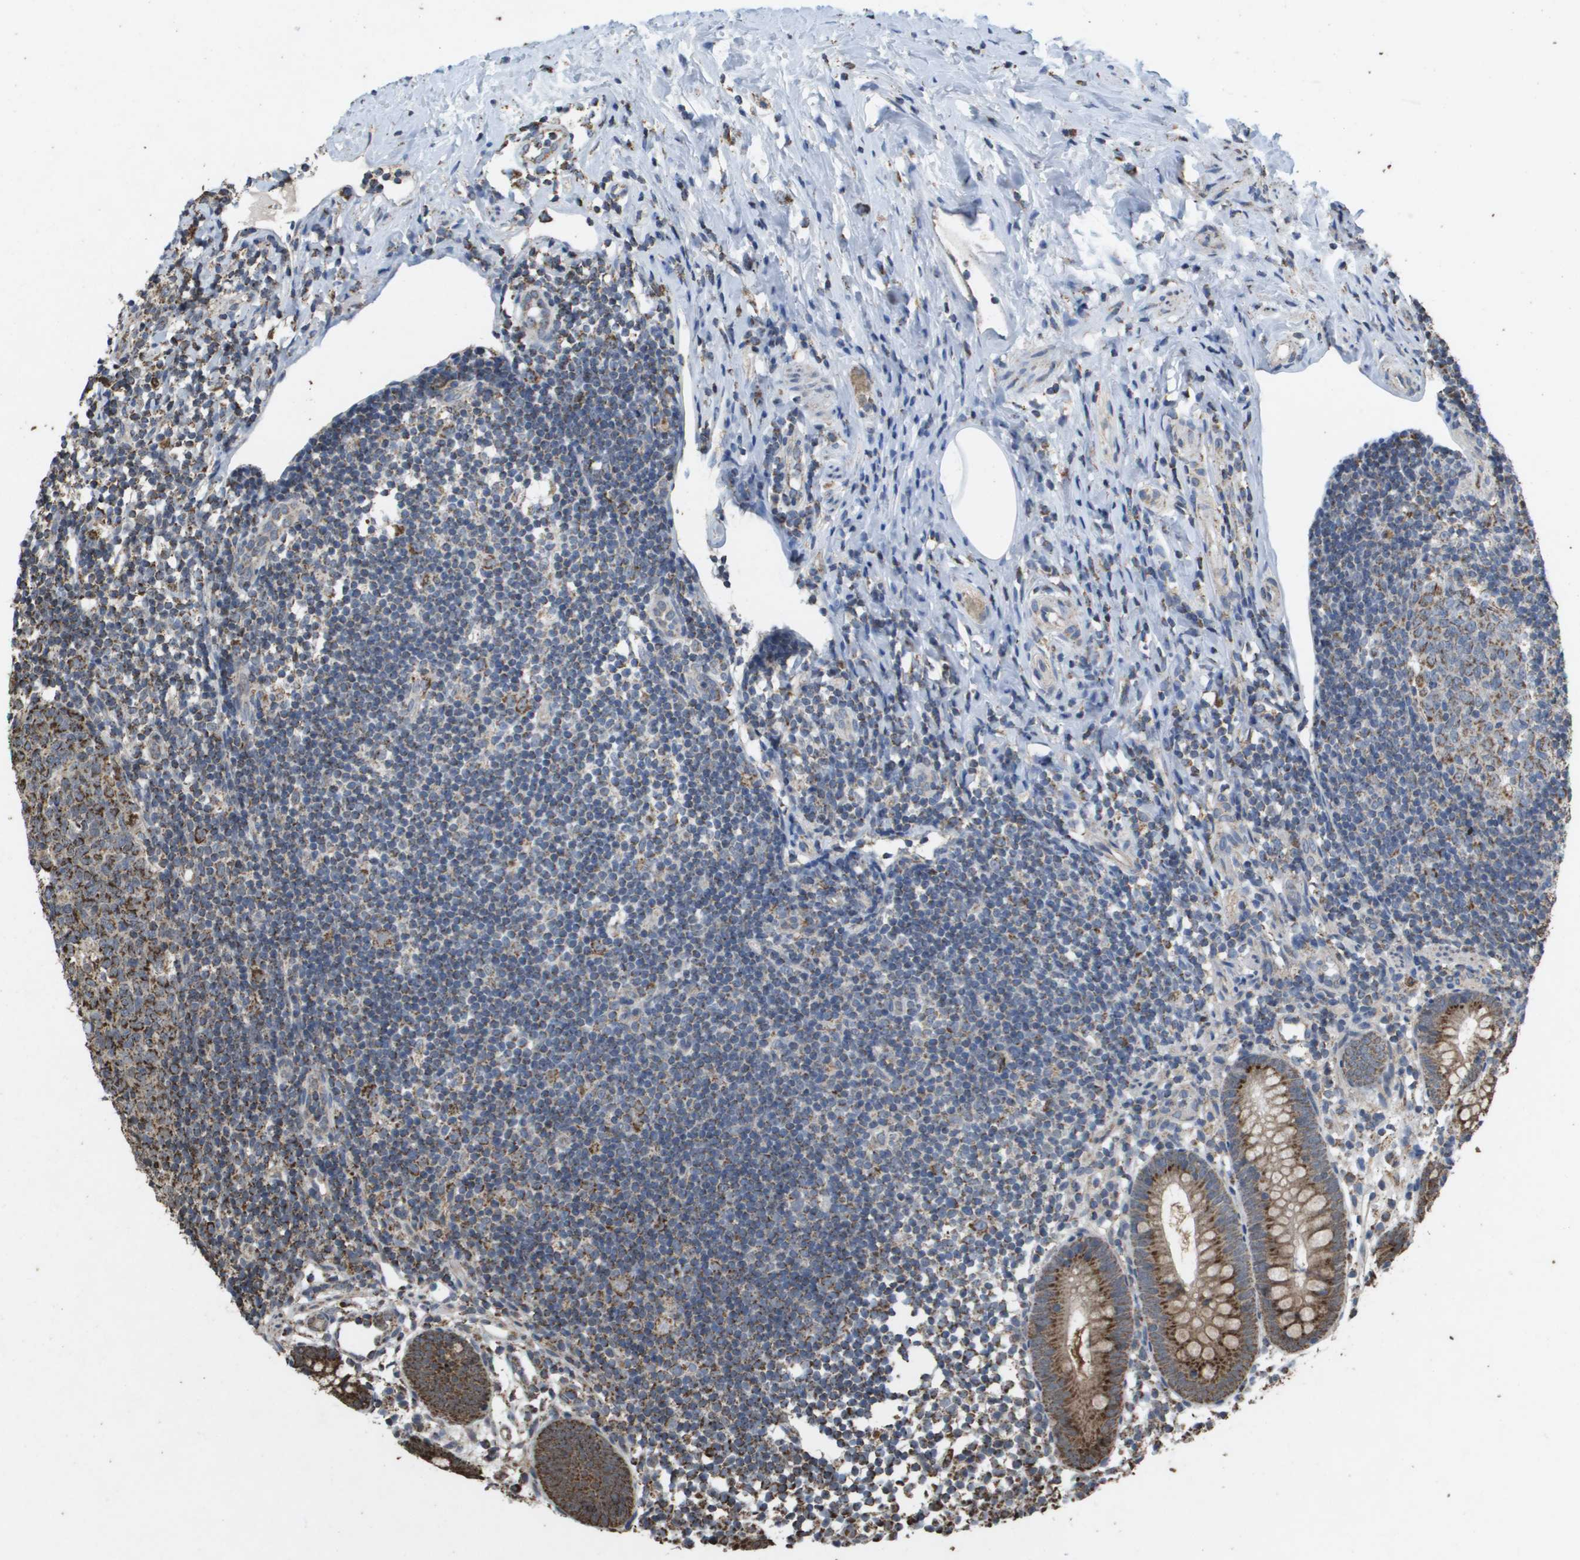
{"staining": {"intensity": "strong", "quantity": ">75%", "location": "cytoplasmic/membranous"}, "tissue": "appendix", "cell_type": "Glandular cells", "image_type": "normal", "snomed": [{"axis": "morphology", "description": "Normal tissue, NOS"}, {"axis": "topography", "description": "Appendix"}], "caption": "This is a micrograph of IHC staining of normal appendix, which shows strong positivity in the cytoplasmic/membranous of glandular cells.", "gene": "HSPE1", "patient": {"sex": "female", "age": 20}}